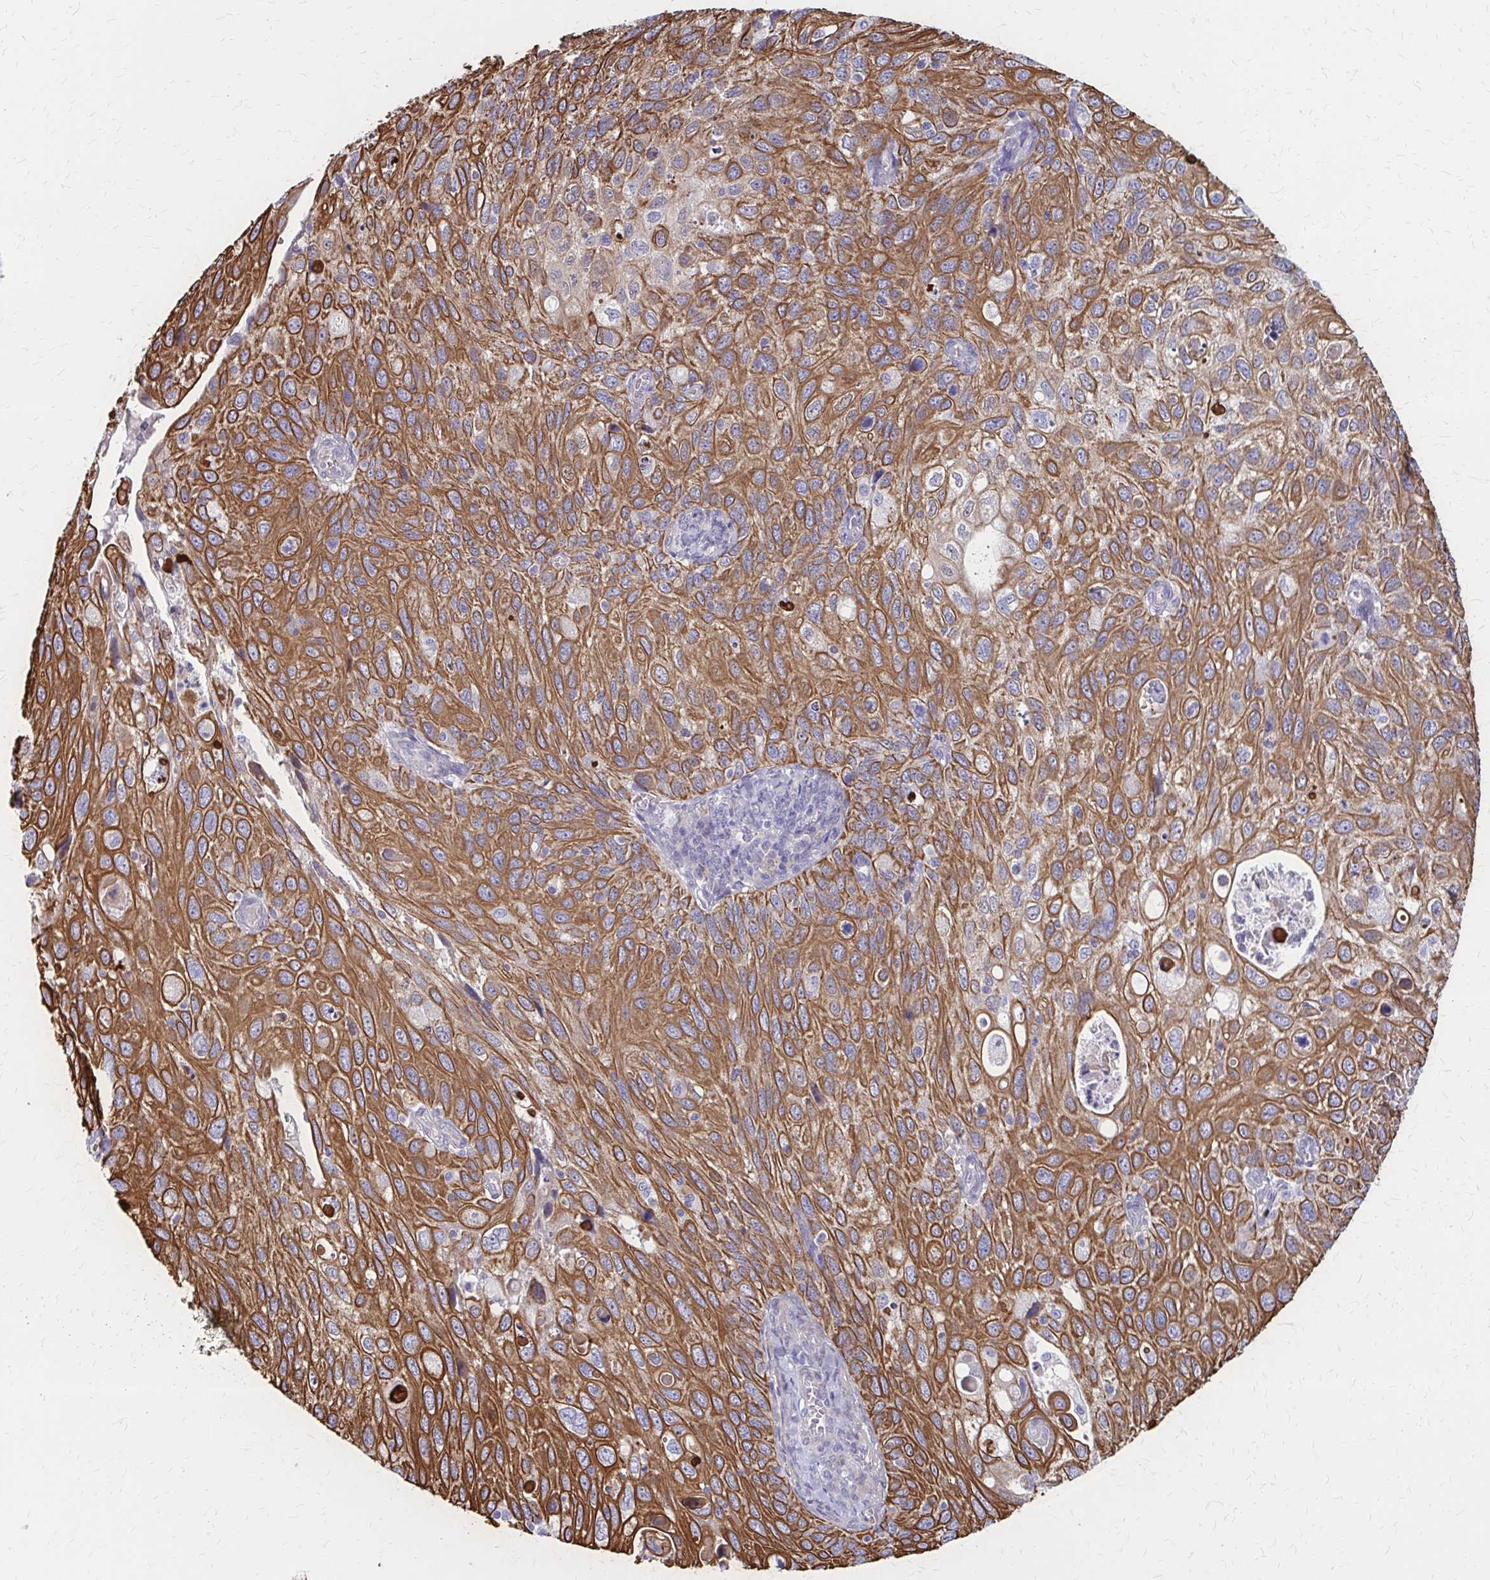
{"staining": {"intensity": "strong", "quantity": ">75%", "location": "cytoplasmic/membranous"}, "tissue": "cervical cancer", "cell_type": "Tumor cells", "image_type": "cancer", "snomed": [{"axis": "morphology", "description": "Squamous cell carcinoma, NOS"}, {"axis": "topography", "description": "Cervix"}], "caption": "Immunohistochemistry histopathology image of neoplastic tissue: cervical cancer (squamous cell carcinoma) stained using IHC shows high levels of strong protein expression localized specifically in the cytoplasmic/membranous of tumor cells, appearing as a cytoplasmic/membranous brown color.", "gene": "GLYATL2", "patient": {"sex": "female", "age": 70}}